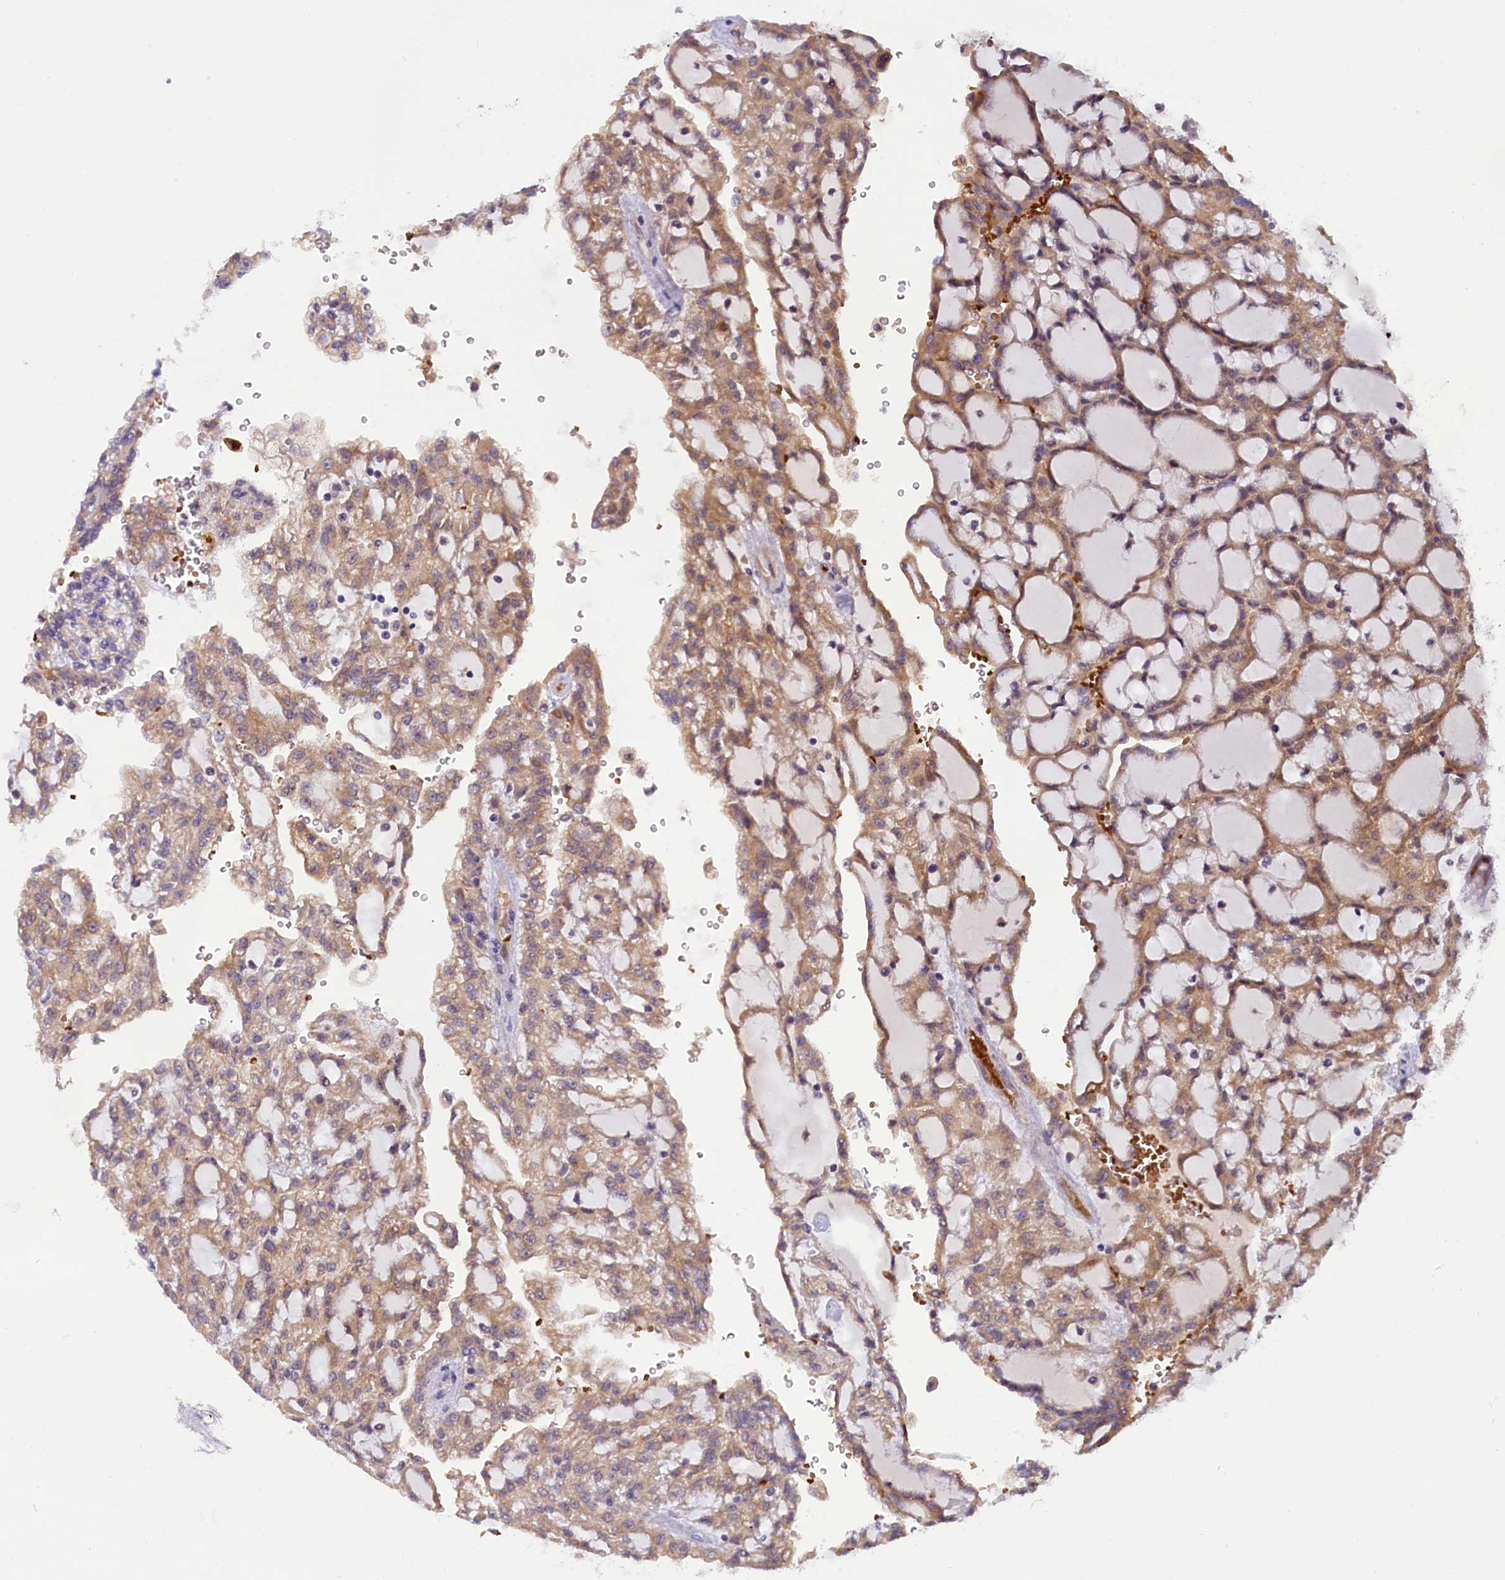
{"staining": {"intensity": "moderate", "quantity": ">75%", "location": "cytoplasmic/membranous"}, "tissue": "renal cancer", "cell_type": "Tumor cells", "image_type": "cancer", "snomed": [{"axis": "morphology", "description": "Adenocarcinoma, NOS"}, {"axis": "topography", "description": "Kidney"}], "caption": "This is an image of IHC staining of renal adenocarcinoma, which shows moderate expression in the cytoplasmic/membranous of tumor cells.", "gene": "CCDC9B", "patient": {"sex": "male", "age": 63}}